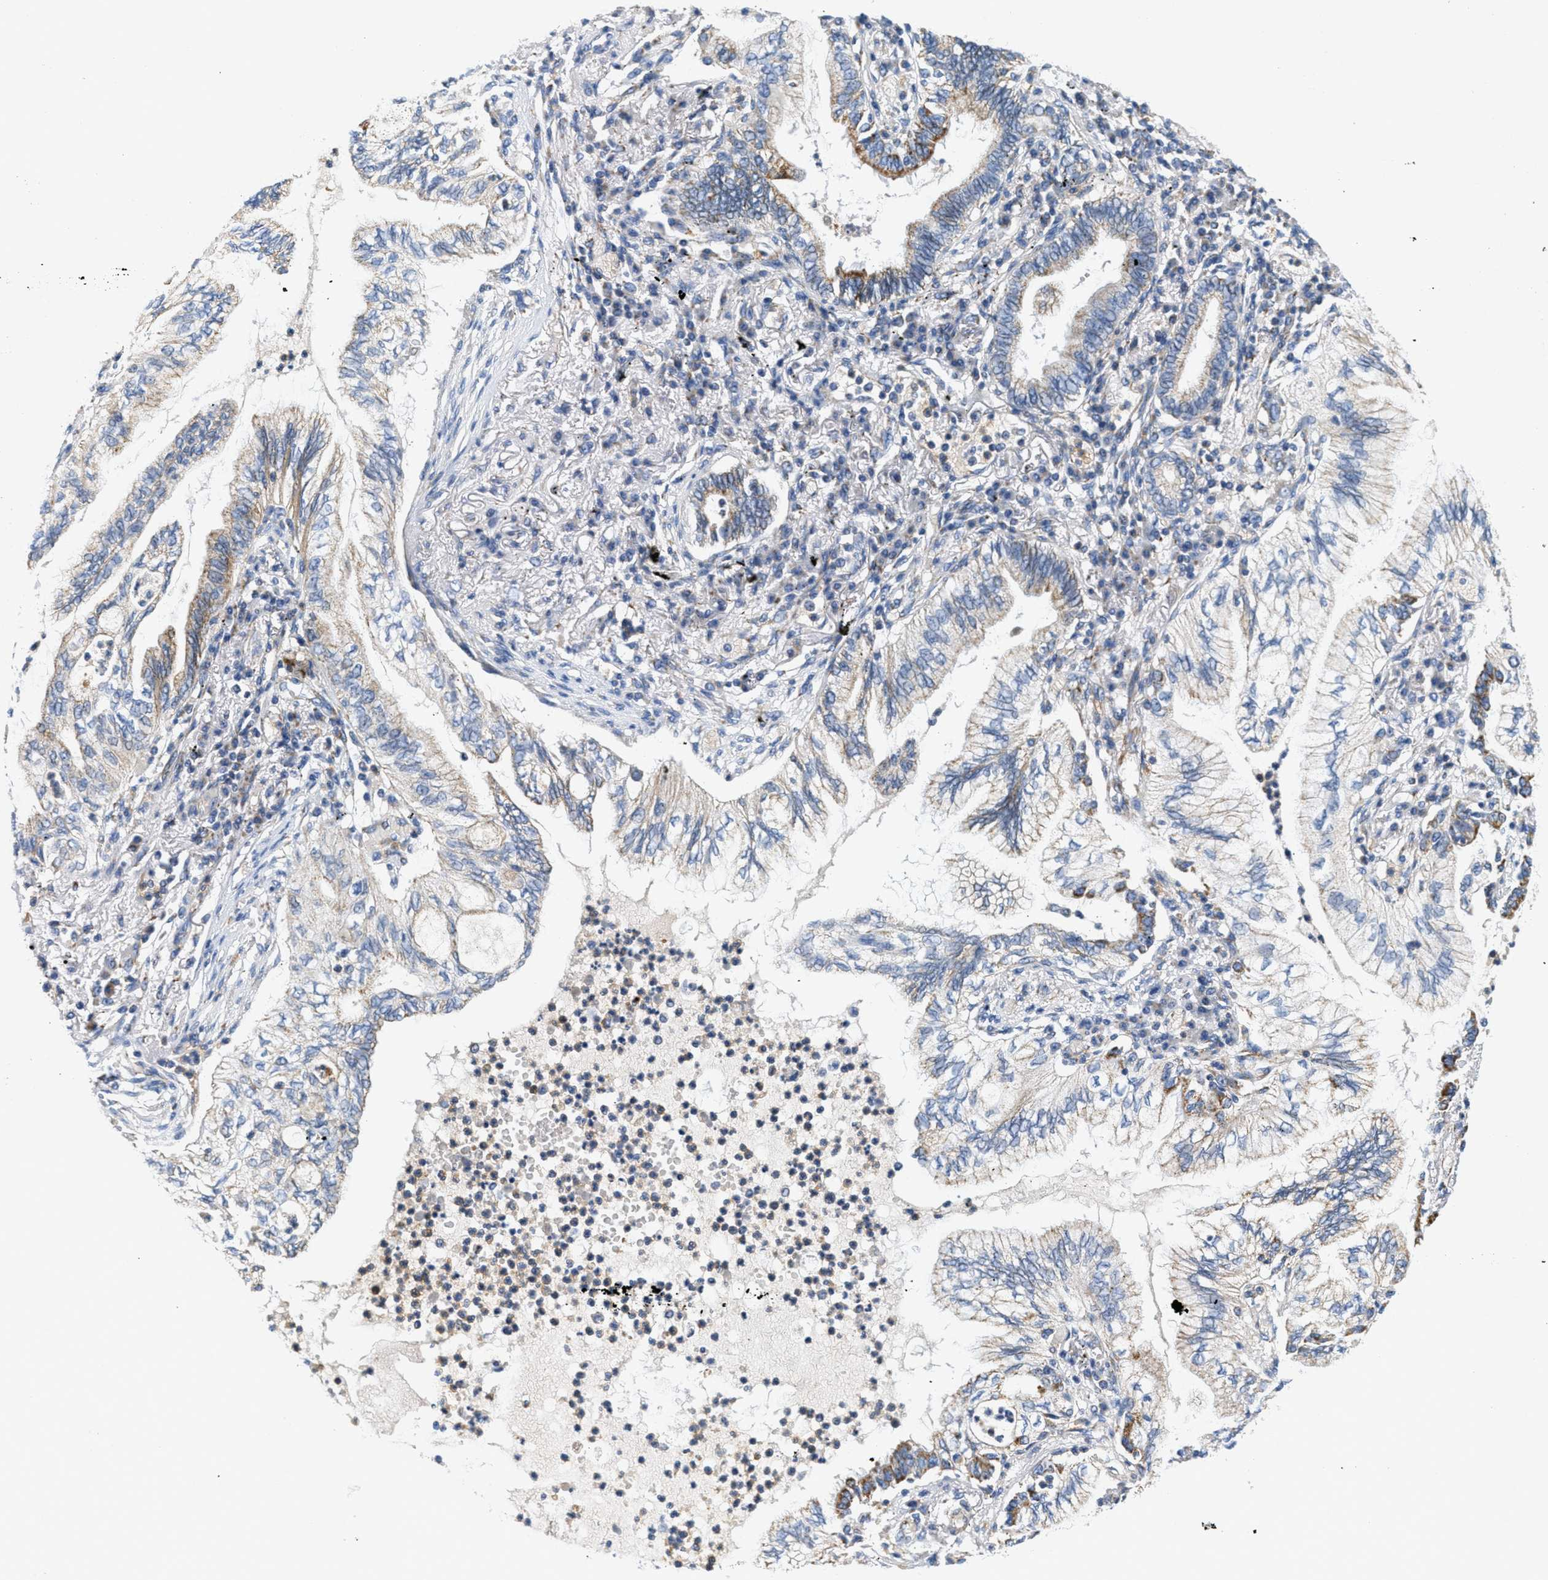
{"staining": {"intensity": "moderate", "quantity": "25%-75%", "location": "cytoplasmic/membranous"}, "tissue": "lung cancer", "cell_type": "Tumor cells", "image_type": "cancer", "snomed": [{"axis": "morphology", "description": "Normal tissue, NOS"}, {"axis": "morphology", "description": "Adenocarcinoma, NOS"}, {"axis": "topography", "description": "Bronchus"}, {"axis": "topography", "description": "Lung"}], "caption": "Lung cancer (adenocarcinoma) stained with immunohistochemistry demonstrates moderate cytoplasmic/membranous staining in about 25%-75% of tumor cells.", "gene": "KCNJ5", "patient": {"sex": "female", "age": 70}}